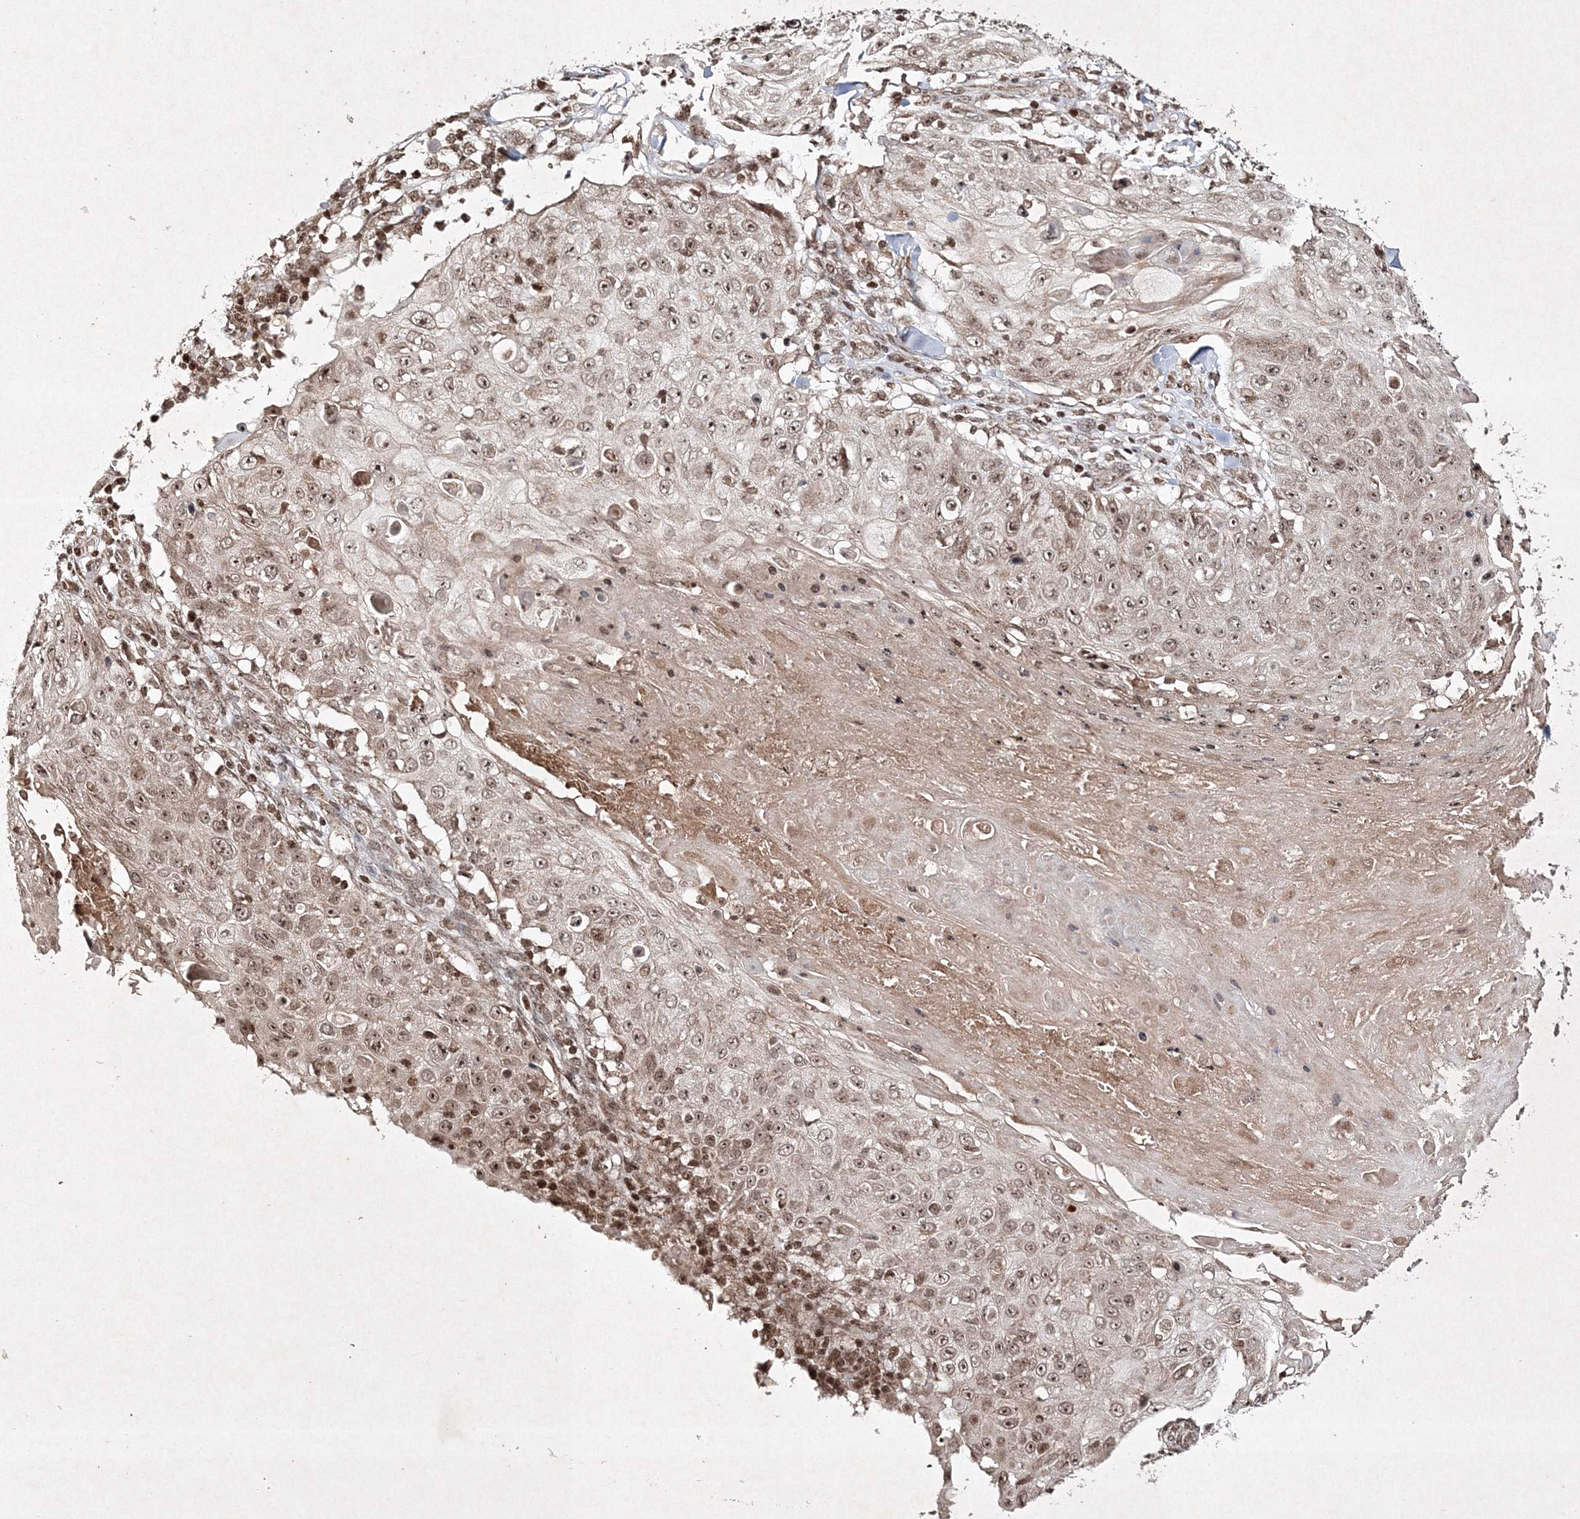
{"staining": {"intensity": "weak", "quantity": ">75%", "location": "nuclear"}, "tissue": "skin cancer", "cell_type": "Tumor cells", "image_type": "cancer", "snomed": [{"axis": "morphology", "description": "Squamous cell carcinoma, NOS"}, {"axis": "topography", "description": "Skin"}], "caption": "An image showing weak nuclear positivity in approximately >75% of tumor cells in skin cancer, as visualized by brown immunohistochemical staining.", "gene": "CARM1", "patient": {"sex": "male", "age": 86}}